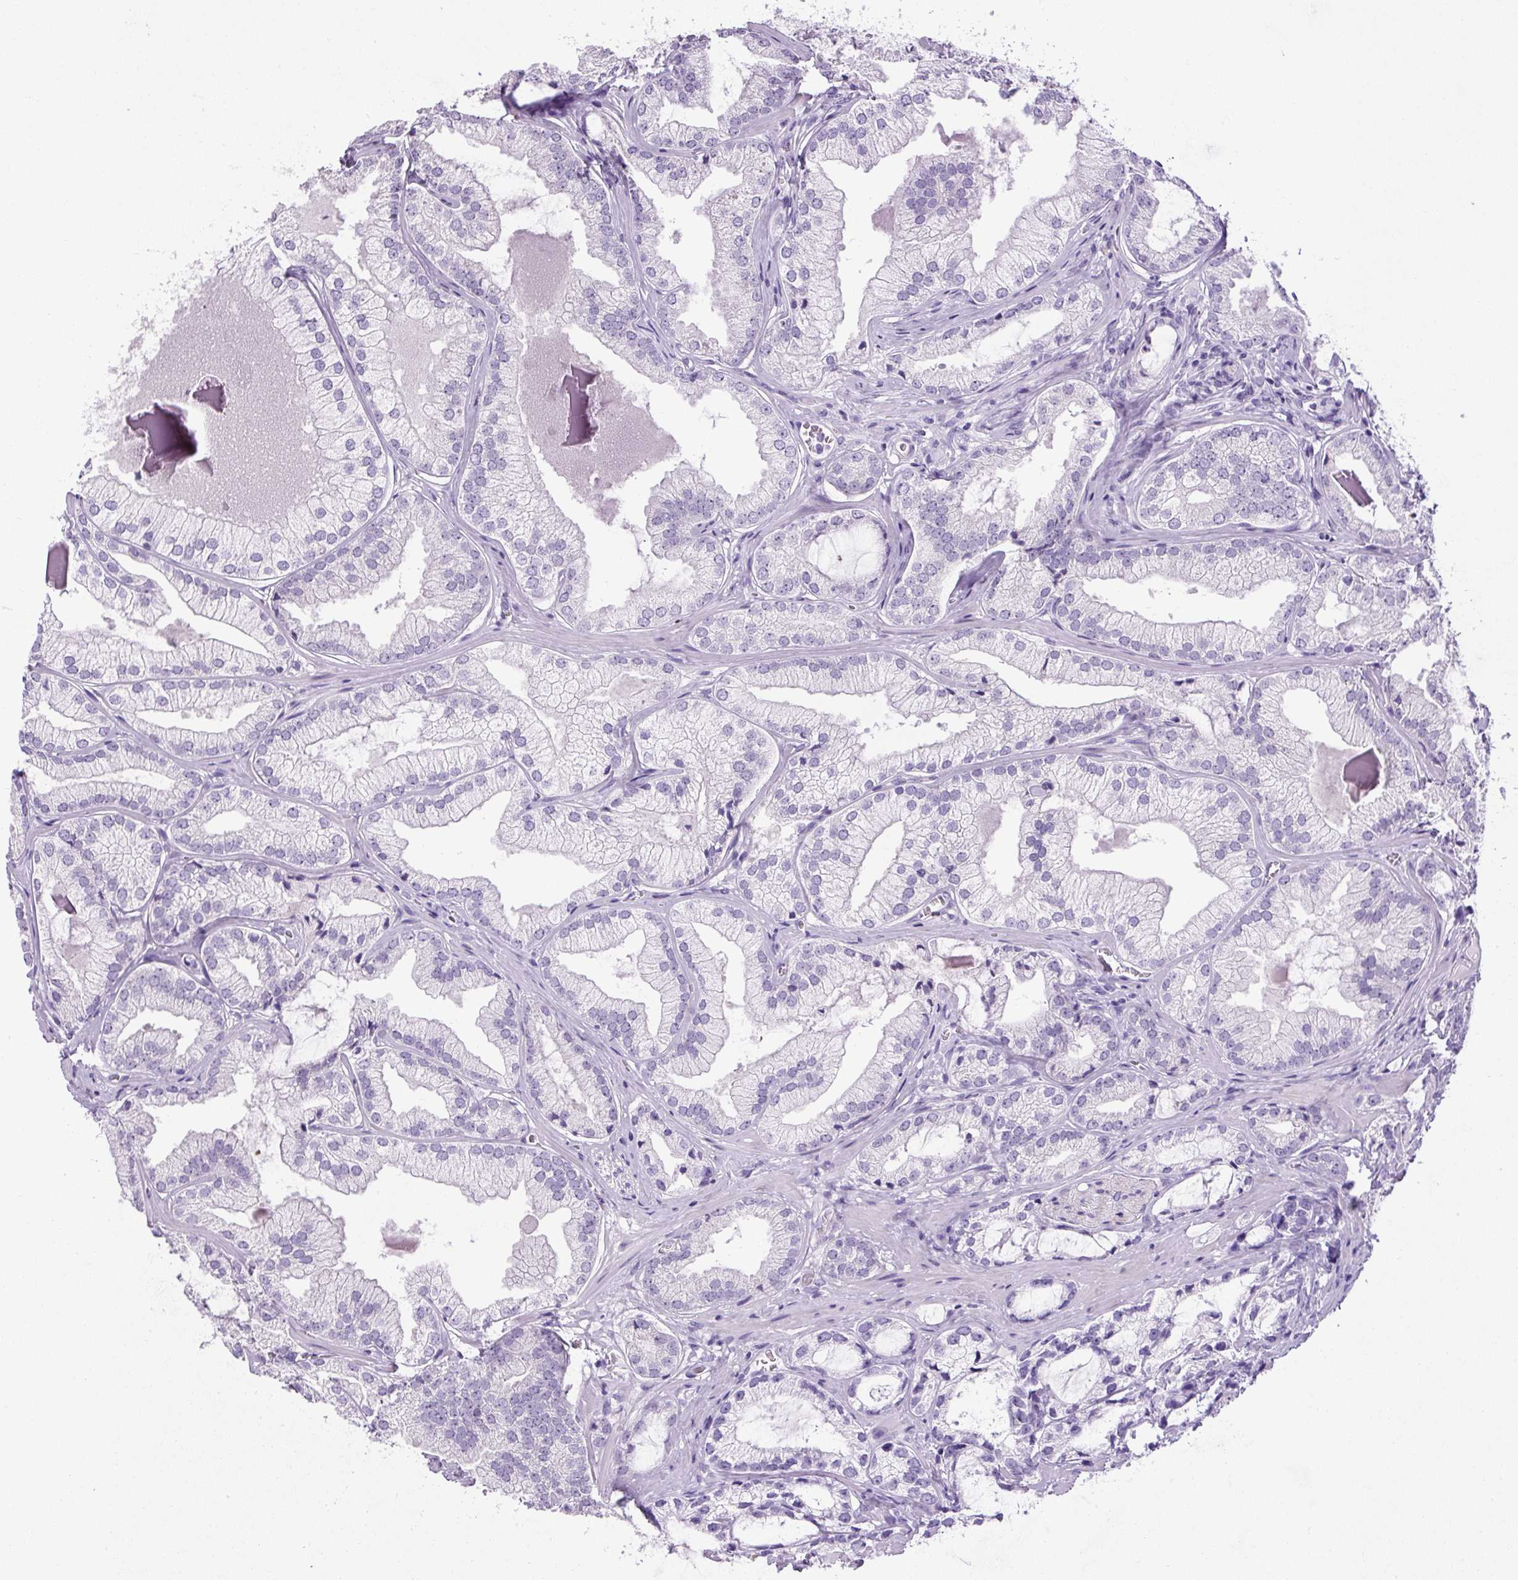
{"staining": {"intensity": "negative", "quantity": "none", "location": "none"}, "tissue": "prostate cancer", "cell_type": "Tumor cells", "image_type": "cancer", "snomed": [{"axis": "morphology", "description": "Adenocarcinoma, Medium grade"}, {"axis": "topography", "description": "Prostate"}], "caption": "This image is of prostate cancer stained with IHC to label a protein in brown with the nuclei are counter-stained blue. There is no staining in tumor cells. The staining was performed using DAB (3,3'-diaminobenzidine) to visualize the protein expression in brown, while the nuclei were stained in blue with hematoxylin (Magnification: 20x).", "gene": "CHGA", "patient": {"sex": "male", "age": 57}}